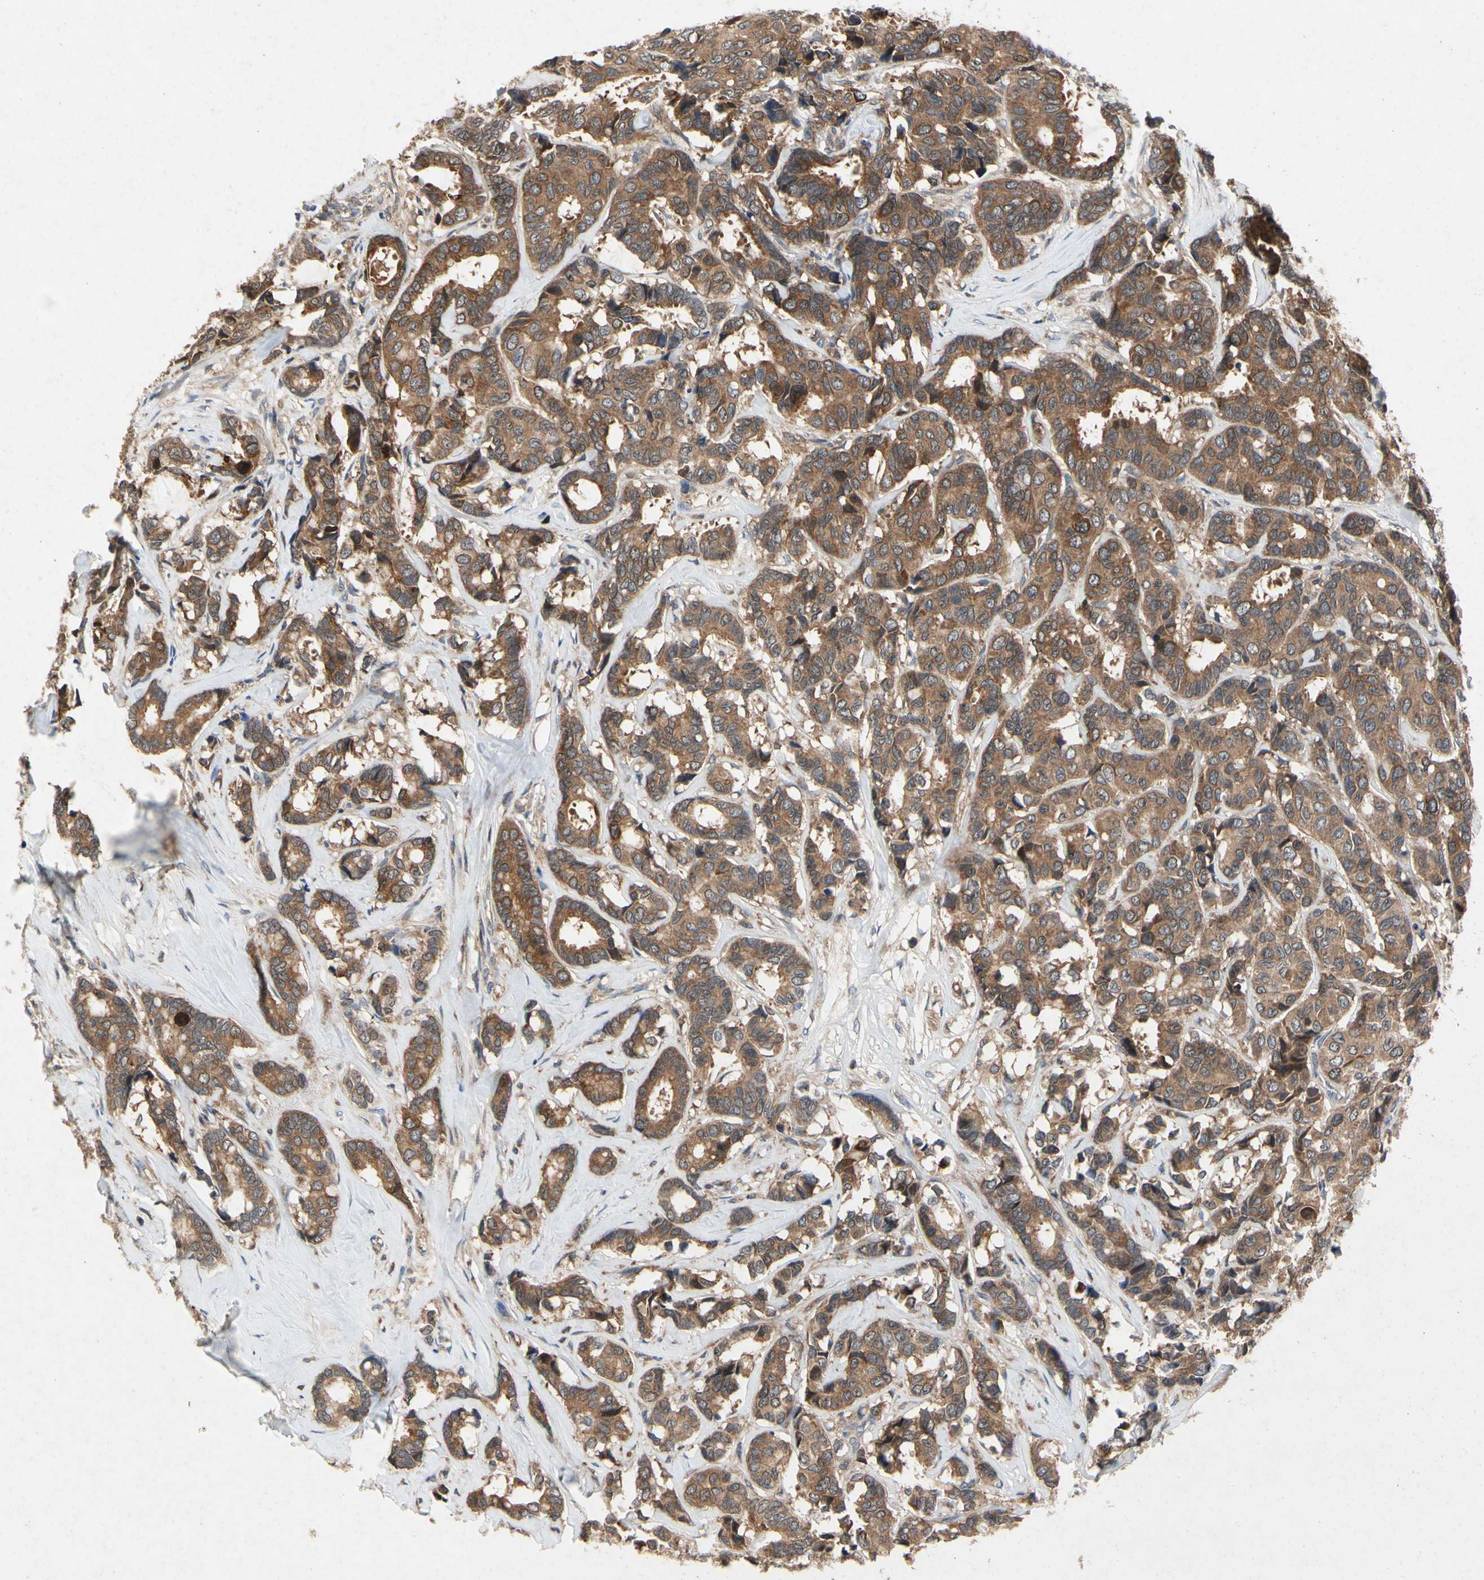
{"staining": {"intensity": "moderate", "quantity": ">75%", "location": "cytoplasmic/membranous"}, "tissue": "breast cancer", "cell_type": "Tumor cells", "image_type": "cancer", "snomed": [{"axis": "morphology", "description": "Duct carcinoma"}, {"axis": "topography", "description": "Breast"}], "caption": "A medium amount of moderate cytoplasmic/membranous expression is present in about >75% of tumor cells in breast cancer (infiltrating ductal carcinoma) tissue. The protein is stained brown, and the nuclei are stained in blue (DAB (3,3'-diaminobenzidine) IHC with brightfield microscopy, high magnification).", "gene": "RPS6KA1", "patient": {"sex": "female", "age": 87}}